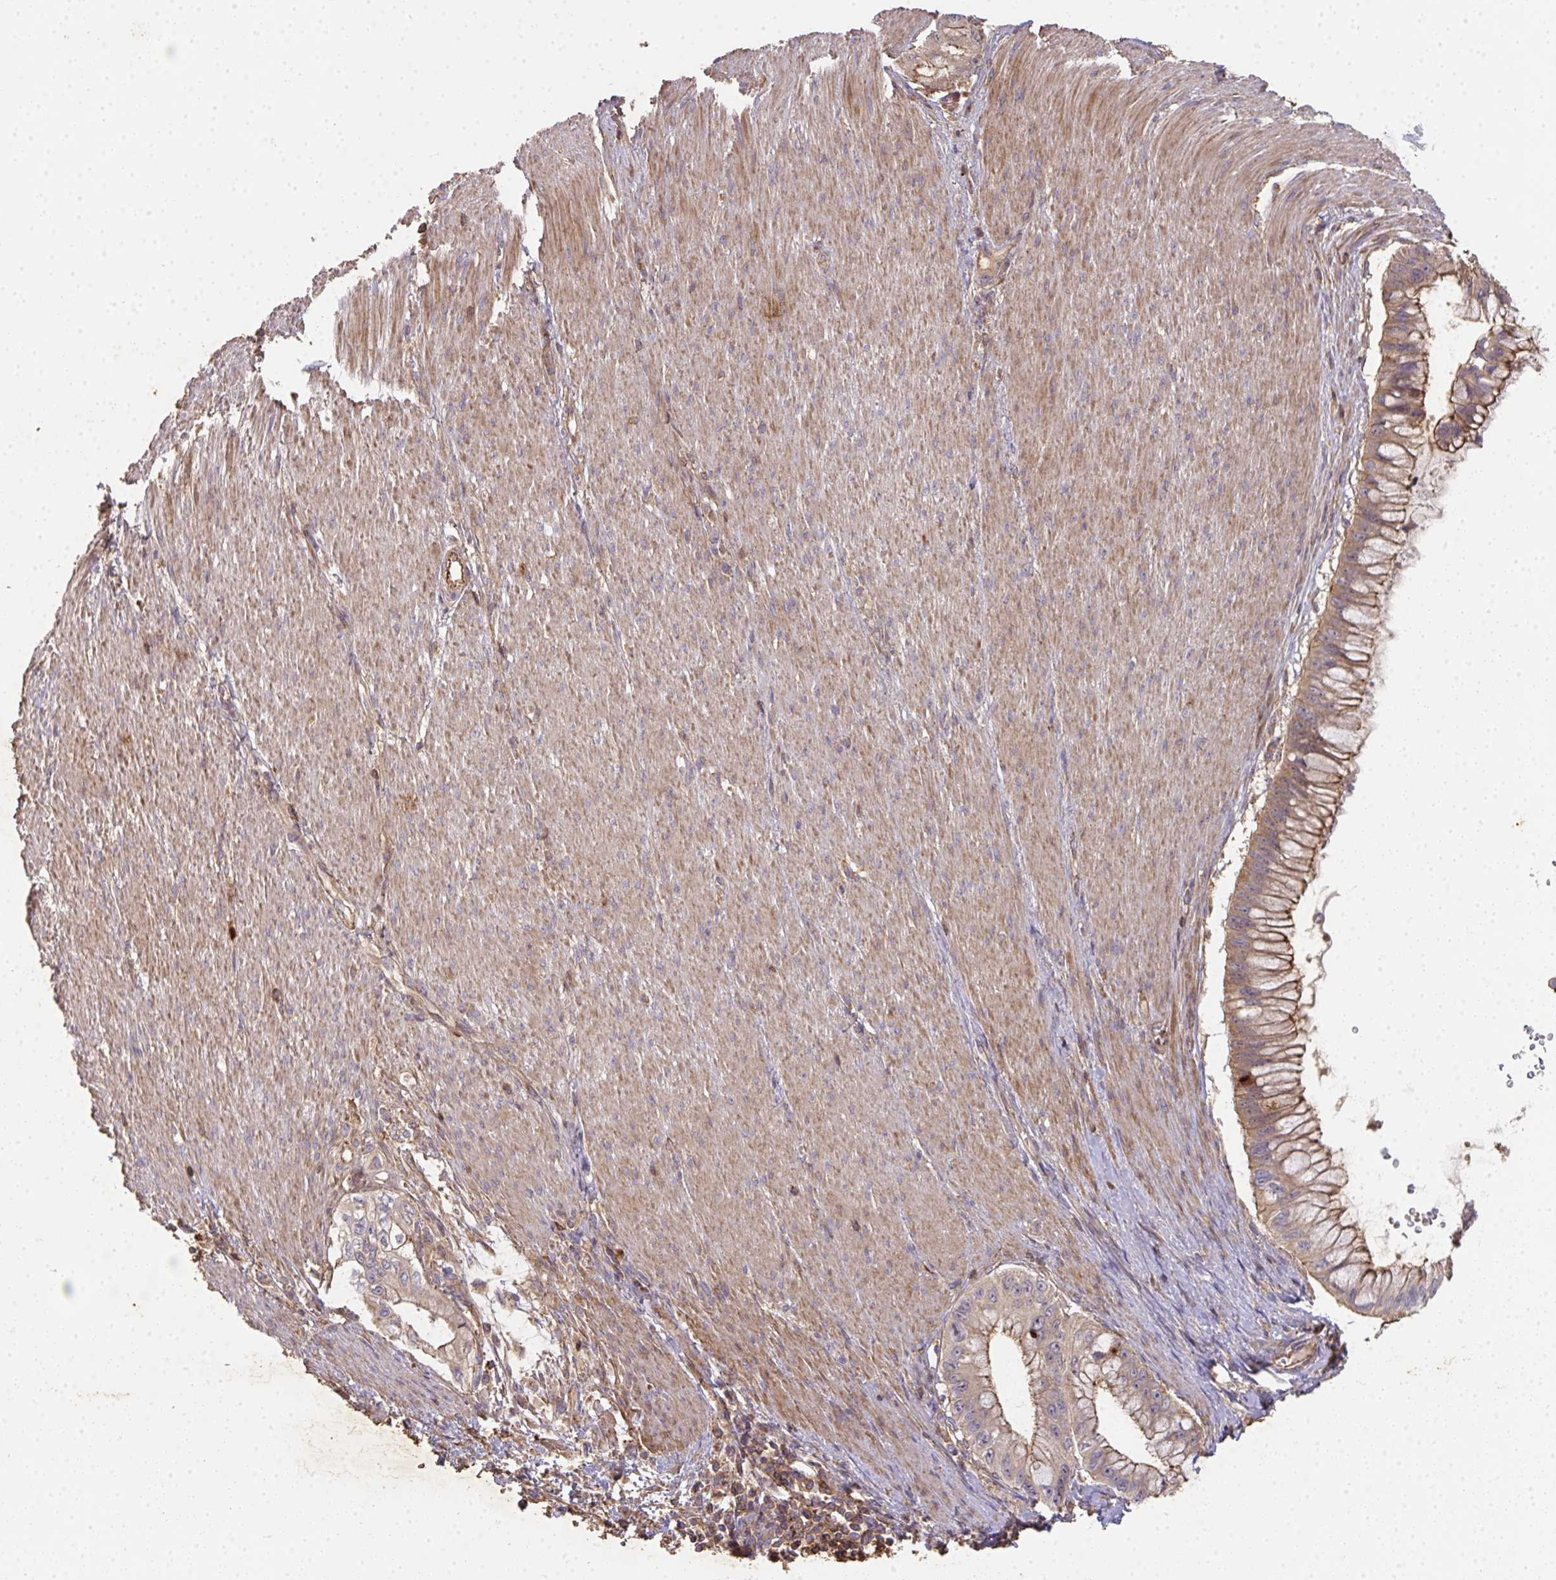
{"staining": {"intensity": "moderate", "quantity": ">75%", "location": "cytoplasmic/membranous"}, "tissue": "pancreatic cancer", "cell_type": "Tumor cells", "image_type": "cancer", "snomed": [{"axis": "morphology", "description": "Adenocarcinoma, NOS"}, {"axis": "topography", "description": "Pancreas"}], "caption": "This is a photomicrograph of immunohistochemistry (IHC) staining of pancreatic adenocarcinoma, which shows moderate expression in the cytoplasmic/membranous of tumor cells.", "gene": "TNMD", "patient": {"sex": "male", "age": 48}}